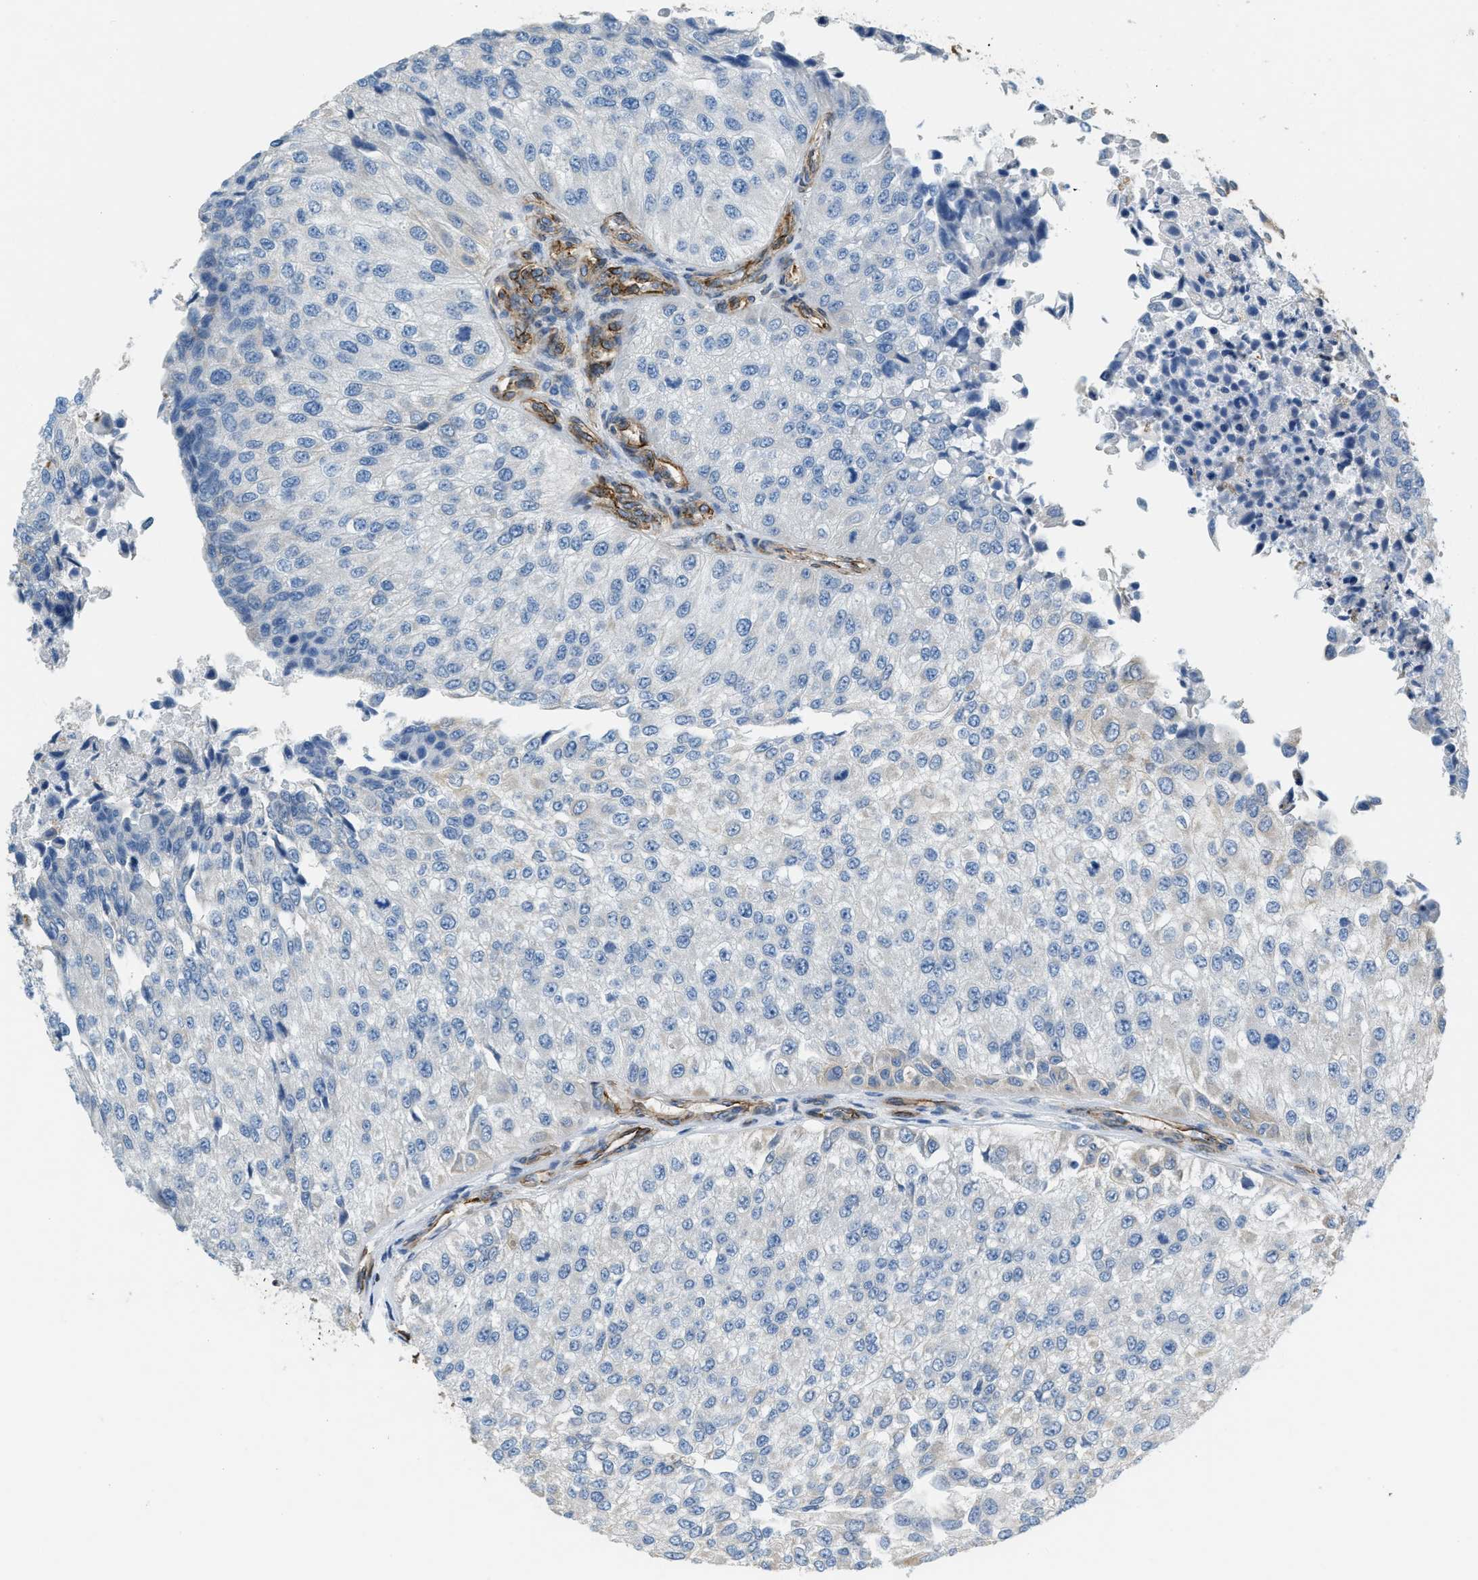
{"staining": {"intensity": "negative", "quantity": "none", "location": "none"}, "tissue": "urothelial cancer", "cell_type": "Tumor cells", "image_type": "cancer", "snomed": [{"axis": "morphology", "description": "Urothelial carcinoma, High grade"}, {"axis": "topography", "description": "Kidney"}, {"axis": "topography", "description": "Urinary bladder"}], "caption": "Tumor cells show no significant protein staining in urothelial carcinoma (high-grade).", "gene": "TMEM43", "patient": {"sex": "male", "age": 77}}